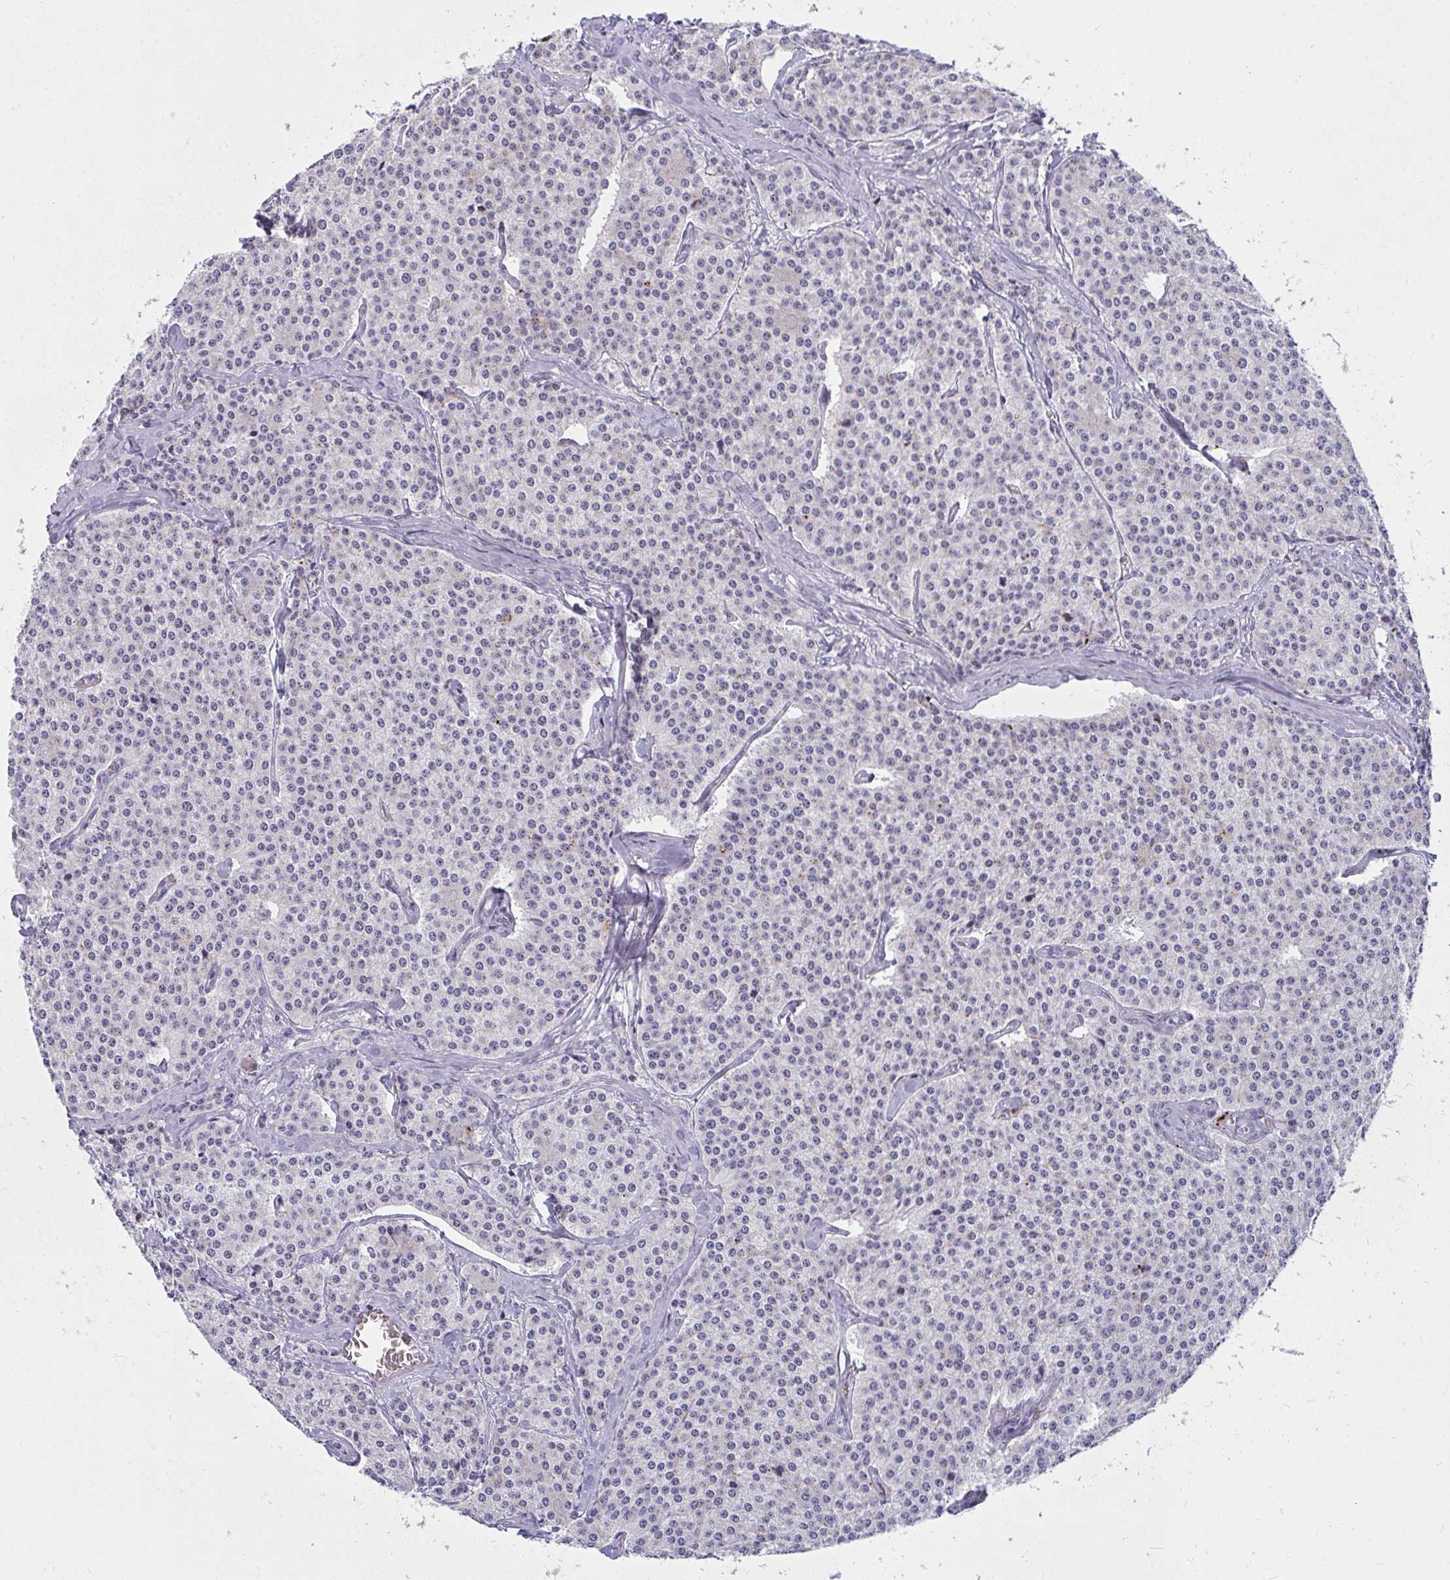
{"staining": {"intensity": "negative", "quantity": "none", "location": "none"}, "tissue": "carcinoid", "cell_type": "Tumor cells", "image_type": "cancer", "snomed": [{"axis": "morphology", "description": "Carcinoid, malignant, NOS"}, {"axis": "topography", "description": "Small intestine"}], "caption": "Carcinoid was stained to show a protein in brown. There is no significant expression in tumor cells.", "gene": "TSBP1", "patient": {"sex": "female", "age": 64}}